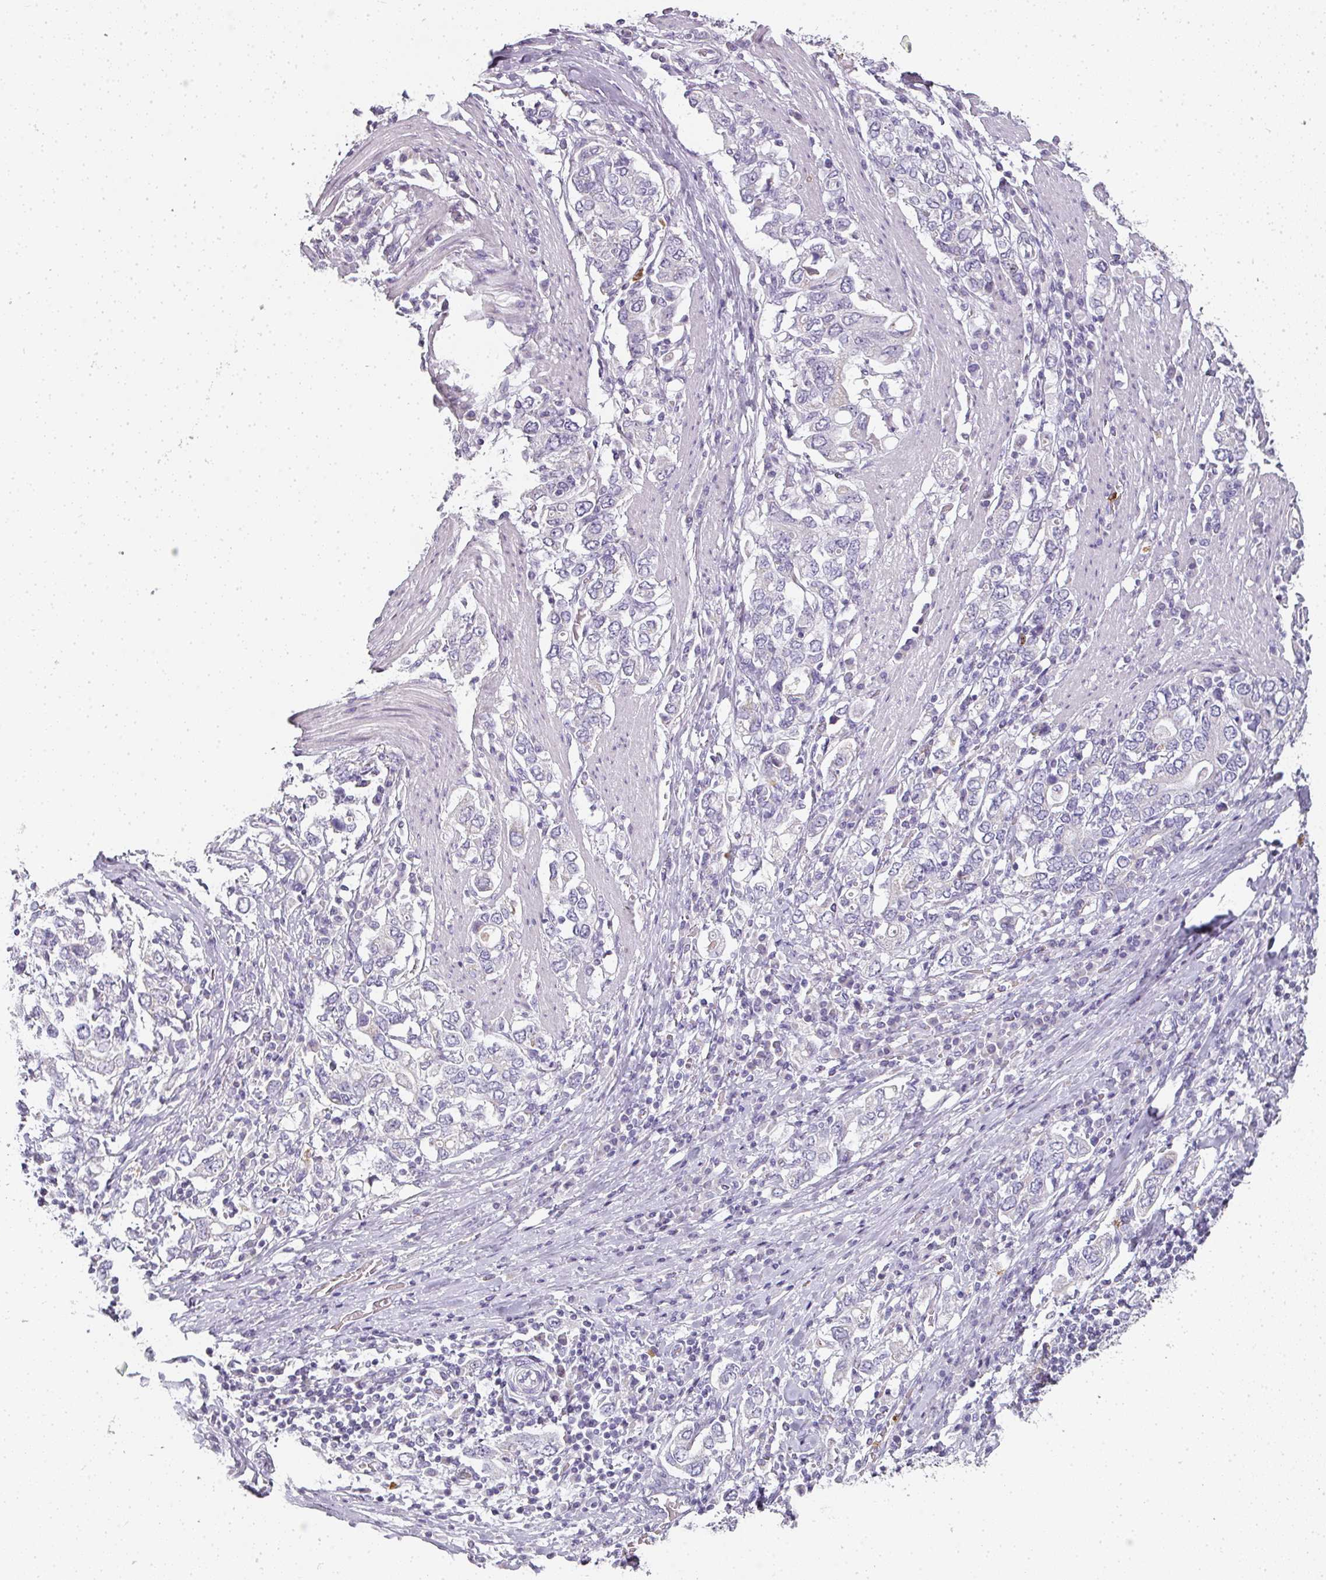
{"staining": {"intensity": "negative", "quantity": "none", "location": "none"}, "tissue": "stomach cancer", "cell_type": "Tumor cells", "image_type": "cancer", "snomed": [{"axis": "morphology", "description": "Adenocarcinoma, NOS"}, {"axis": "topography", "description": "Stomach, upper"}, {"axis": "topography", "description": "Stomach"}], "caption": "Immunohistochemistry of stomach adenocarcinoma reveals no staining in tumor cells. (Immunohistochemistry (ihc), brightfield microscopy, high magnification).", "gene": "CAMP", "patient": {"sex": "male", "age": 62}}